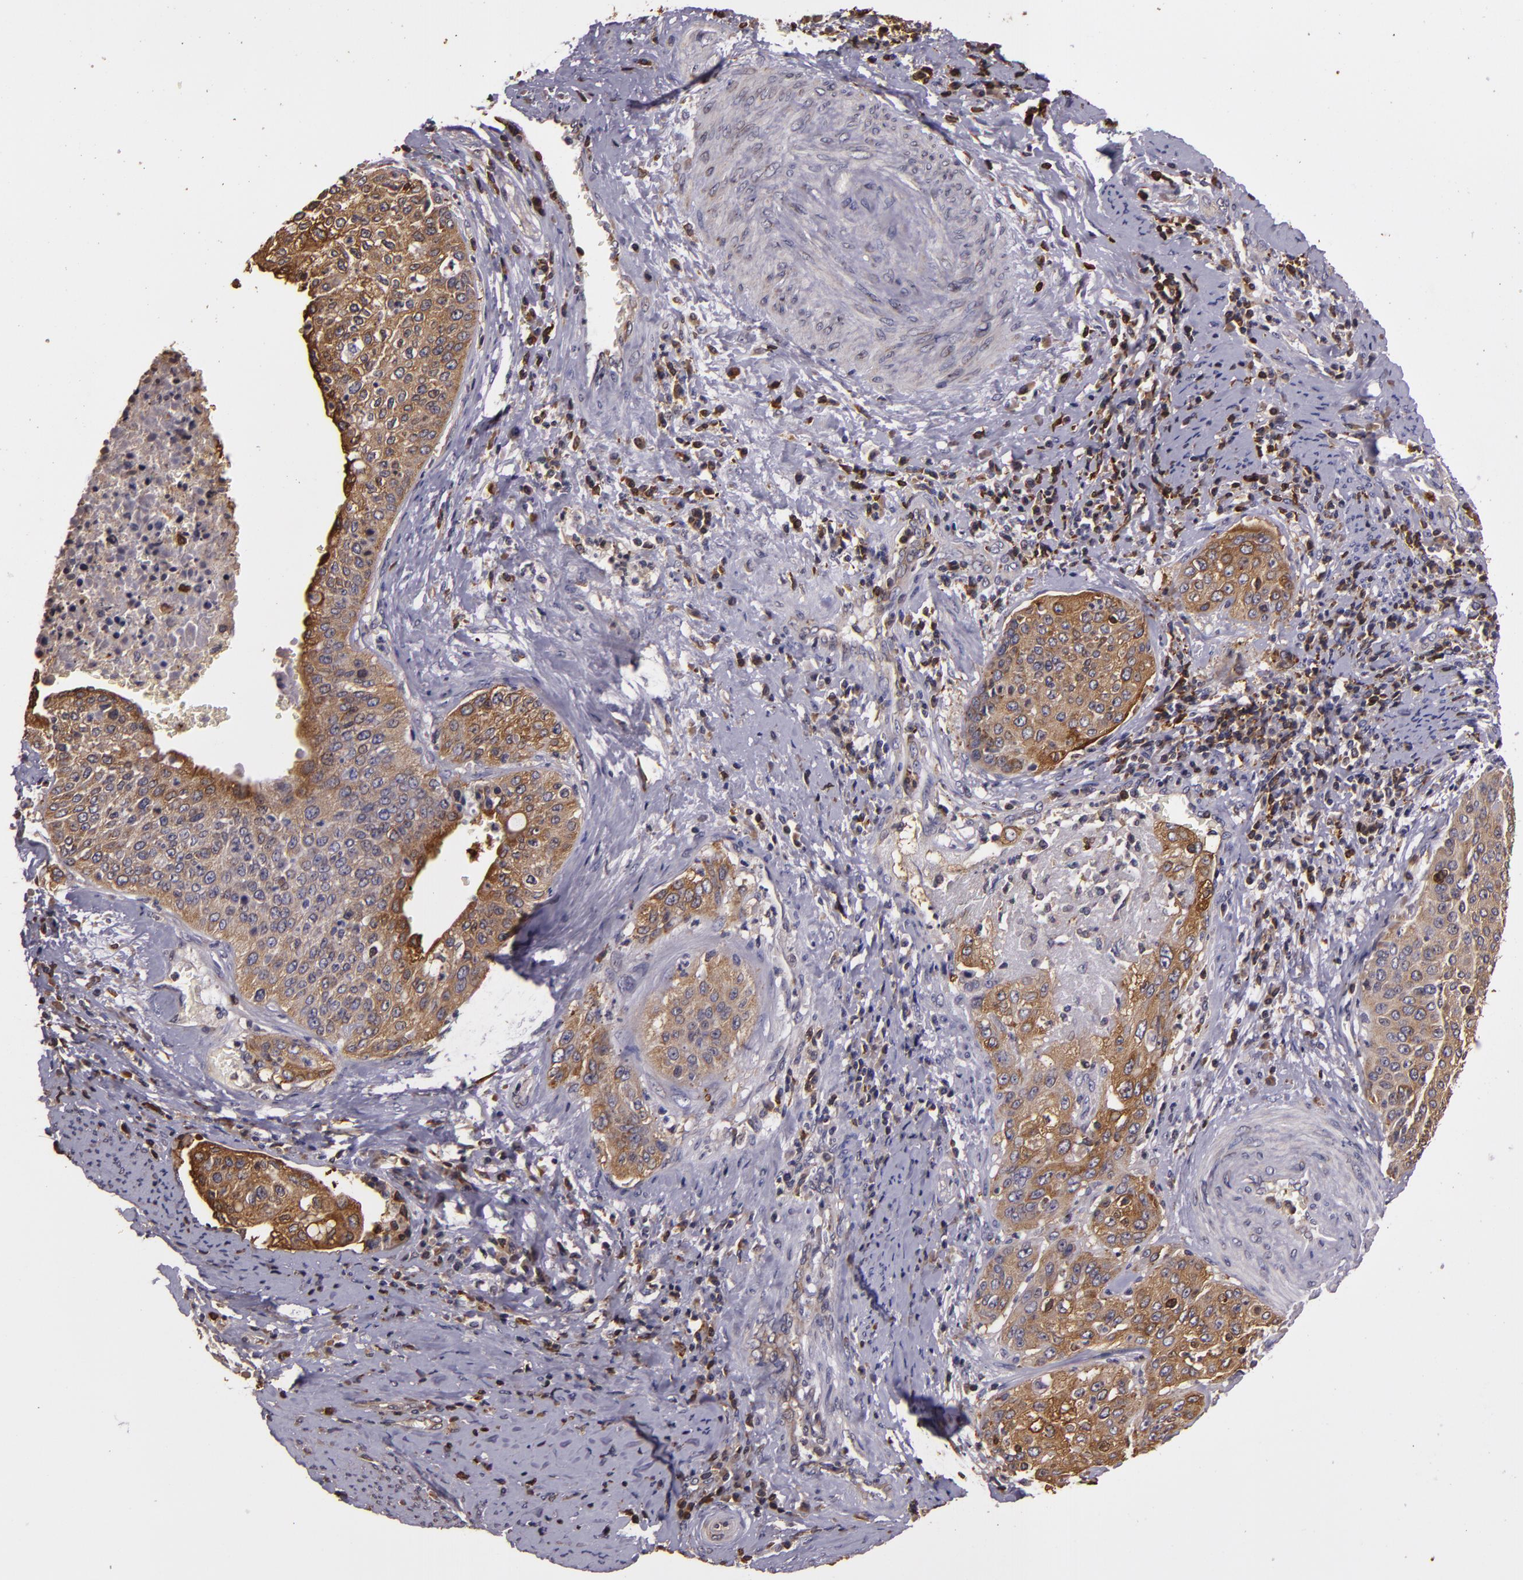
{"staining": {"intensity": "moderate", "quantity": ">75%", "location": "cytoplasmic/membranous"}, "tissue": "cervical cancer", "cell_type": "Tumor cells", "image_type": "cancer", "snomed": [{"axis": "morphology", "description": "Squamous cell carcinoma, NOS"}, {"axis": "topography", "description": "Cervix"}], "caption": "Moderate cytoplasmic/membranous staining is appreciated in approximately >75% of tumor cells in cervical cancer (squamous cell carcinoma).", "gene": "SLC9A3R1", "patient": {"sex": "female", "age": 41}}